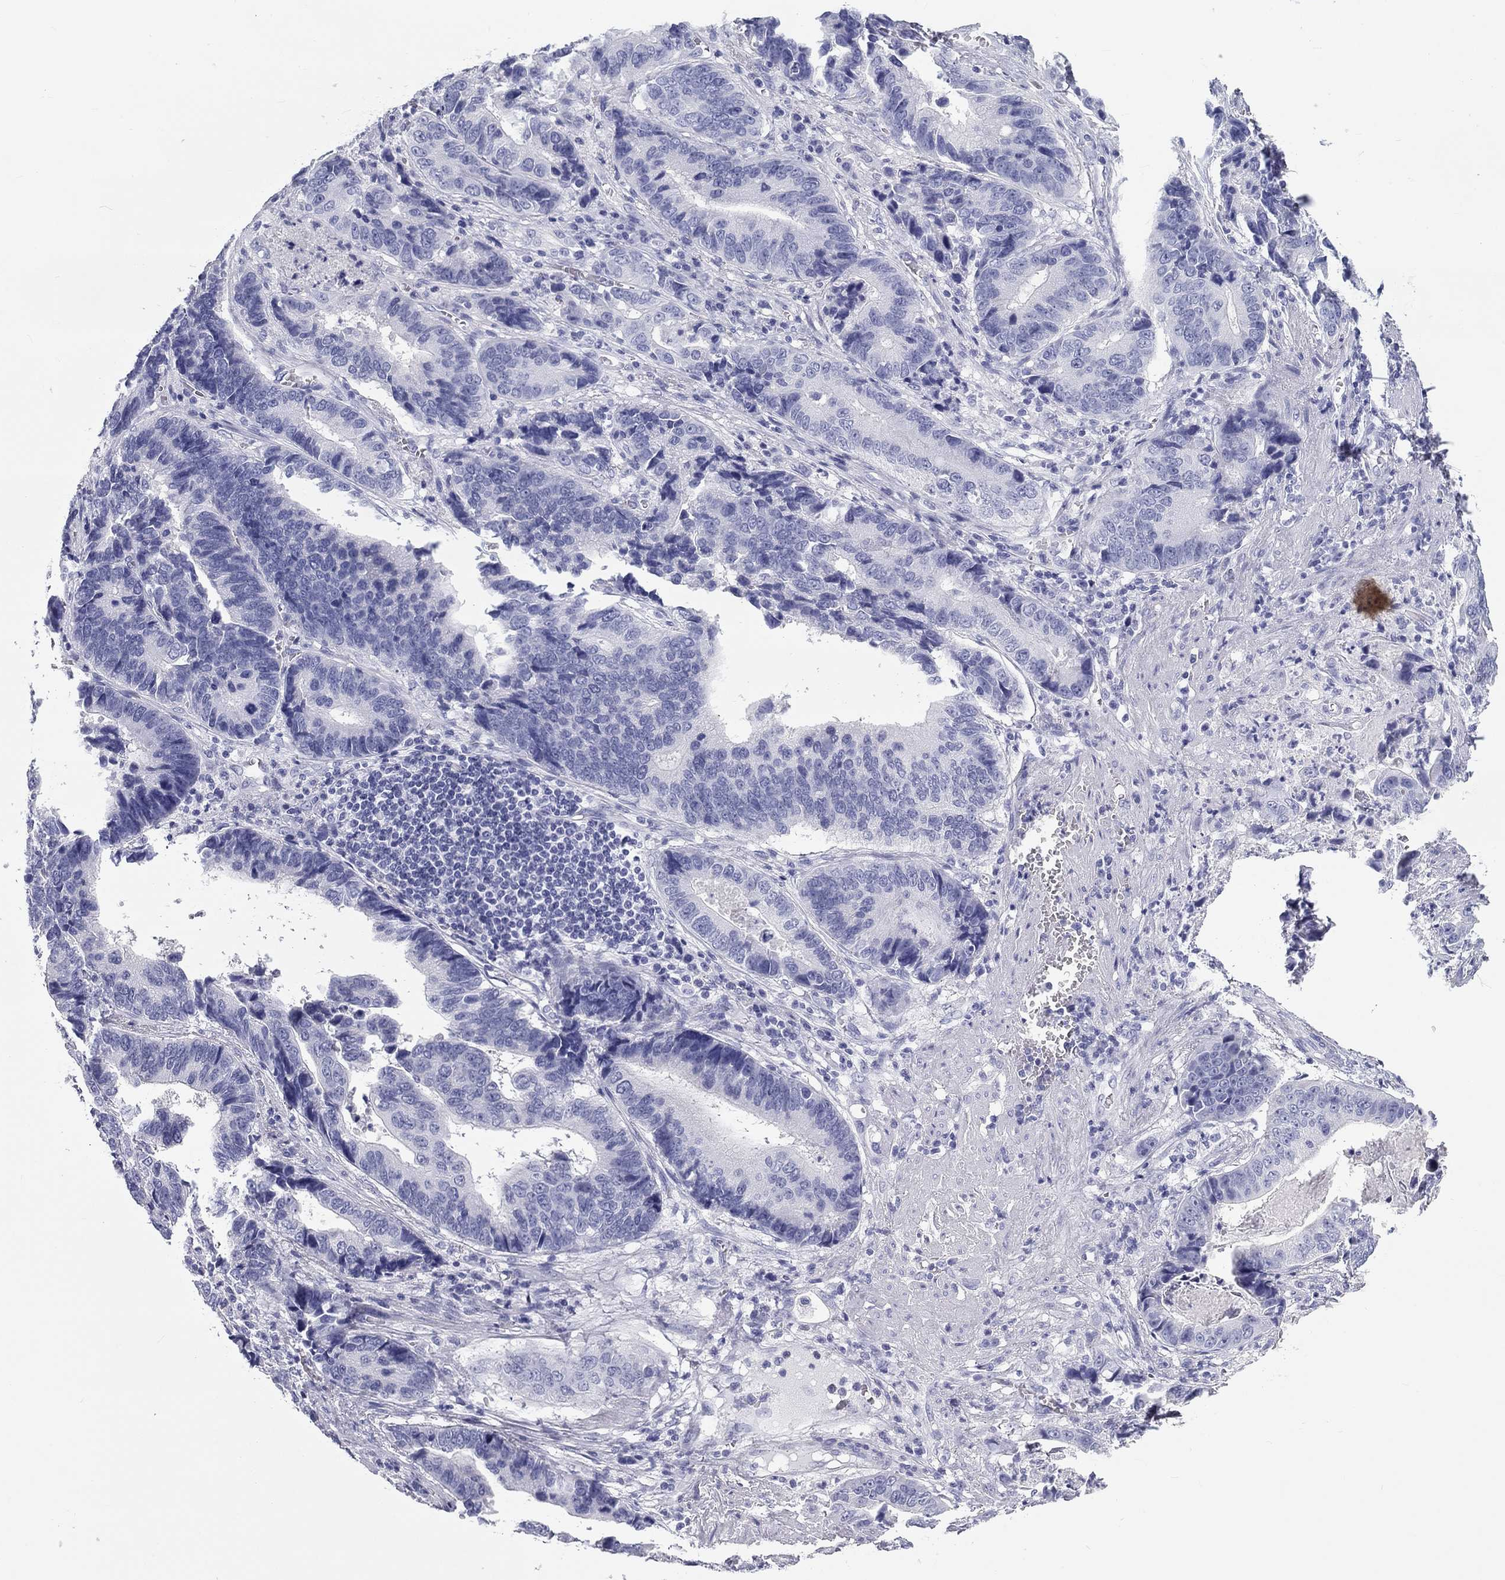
{"staining": {"intensity": "negative", "quantity": "none", "location": "none"}, "tissue": "stomach cancer", "cell_type": "Tumor cells", "image_type": "cancer", "snomed": [{"axis": "morphology", "description": "Adenocarcinoma, NOS"}, {"axis": "topography", "description": "Stomach"}], "caption": "IHC histopathology image of stomach adenocarcinoma stained for a protein (brown), which displays no expression in tumor cells.", "gene": "DNALI1", "patient": {"sex": "male", "age": 84}}